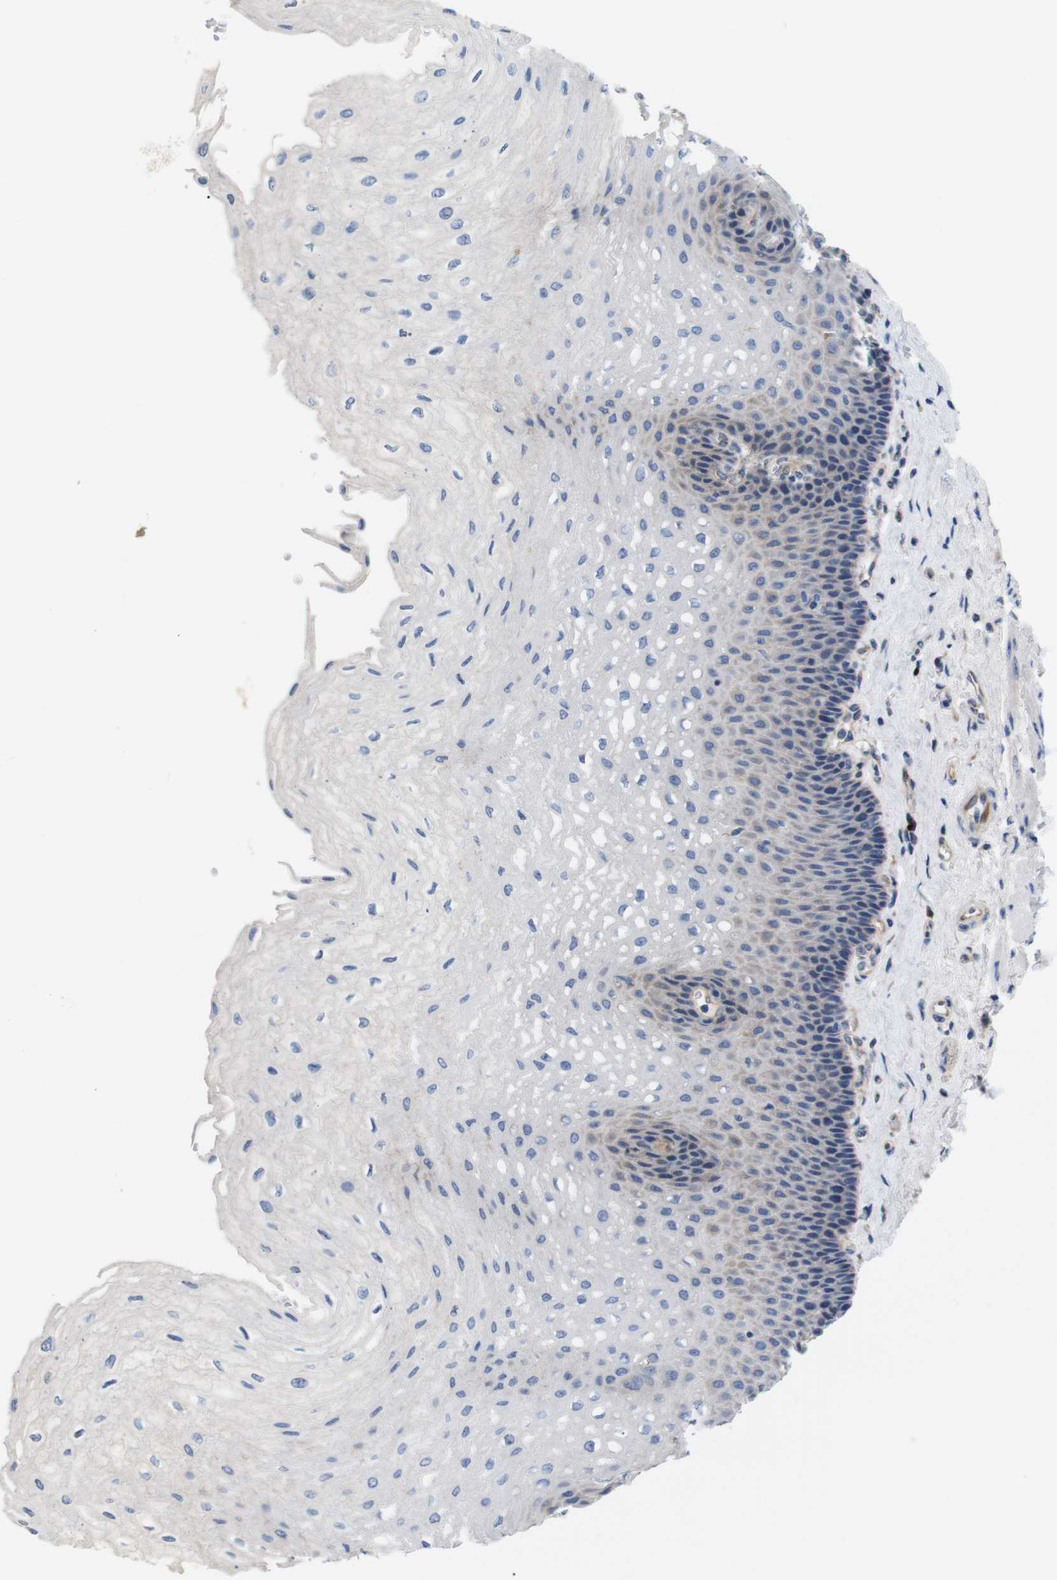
{"staining": {"intensity": "weak", "quantity": "<25%", "location": "cytoplasmic/membranous"}, "tissue": "esophagus", "cell_type": "Squamous epithelial cells", "image_type": "normal", "snomed": [{"axis": "morphology", "description": "Normal tissue, NOS"}, {"axis": "topography", "description": "Esophagus"}], "caption": "Immunohistochemistry photomicrograph of benign human esophagus stained for a protein (brown), which displays no staining in squamous epithelial cells. Brightfield microscopy of IHC stained with DAB (brown) and hematoxylin (blue), captured at high magnification.", "gene": "UBE2G2", "patient": {"sex": "female", "age": 72}}